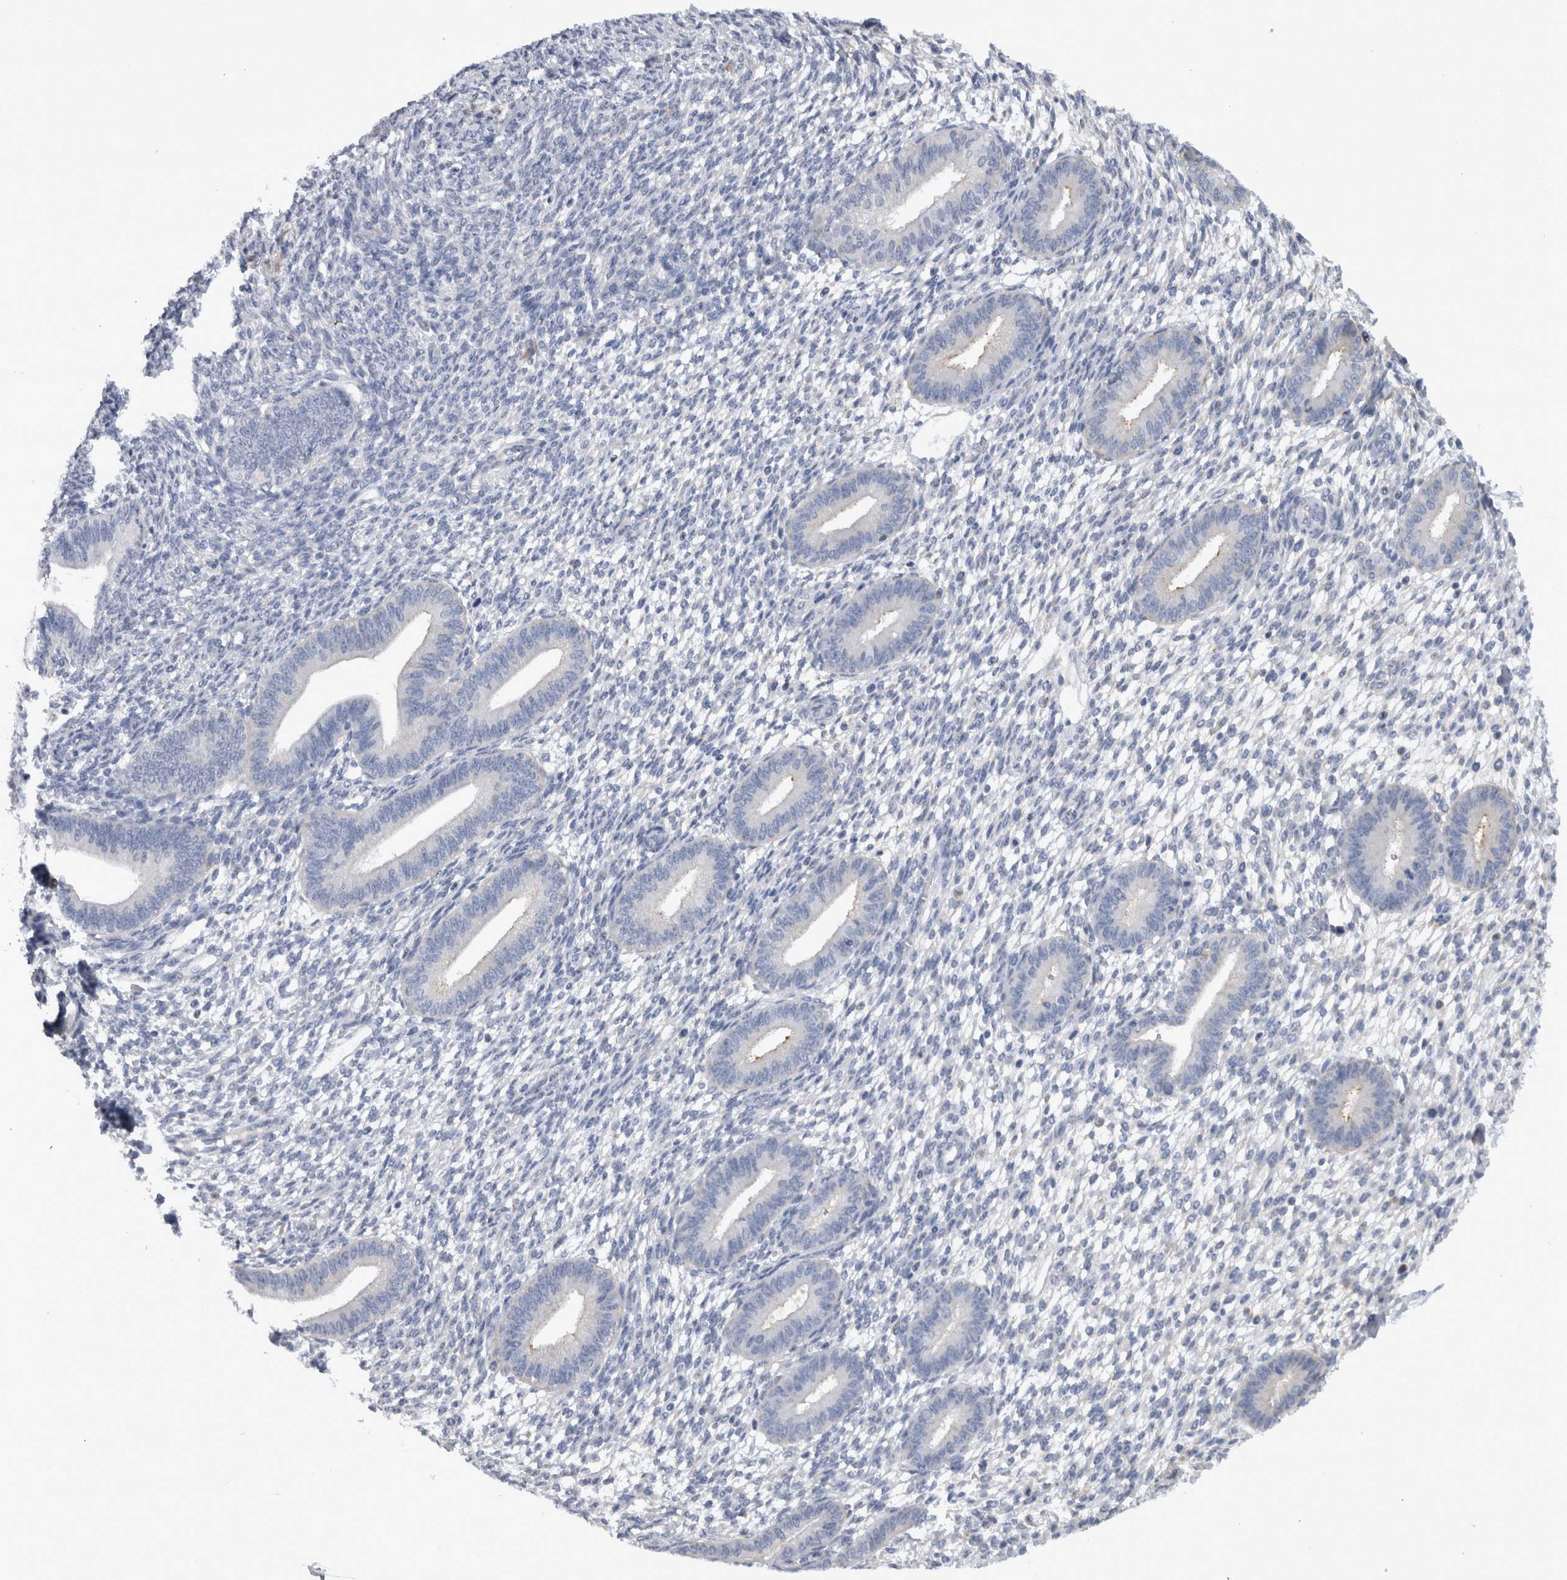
{"staining": {"intensity": "negative", "quantity": "none", "location": "none"}, "tissue": "endometrium", "cell_type": "Cells in endometrial stroma", "image_type": "normal", "snomed": [{"axis": "morphology", "description": "Normal tissue, NOS"}, {"axis": "topography", "description": "Endometrium"}], "caption": "Cells in endometrial stroma show no significant protein expression in benign endometrium.", "gene": "CD63", "patient": {"sex": "female", "age": 46}}